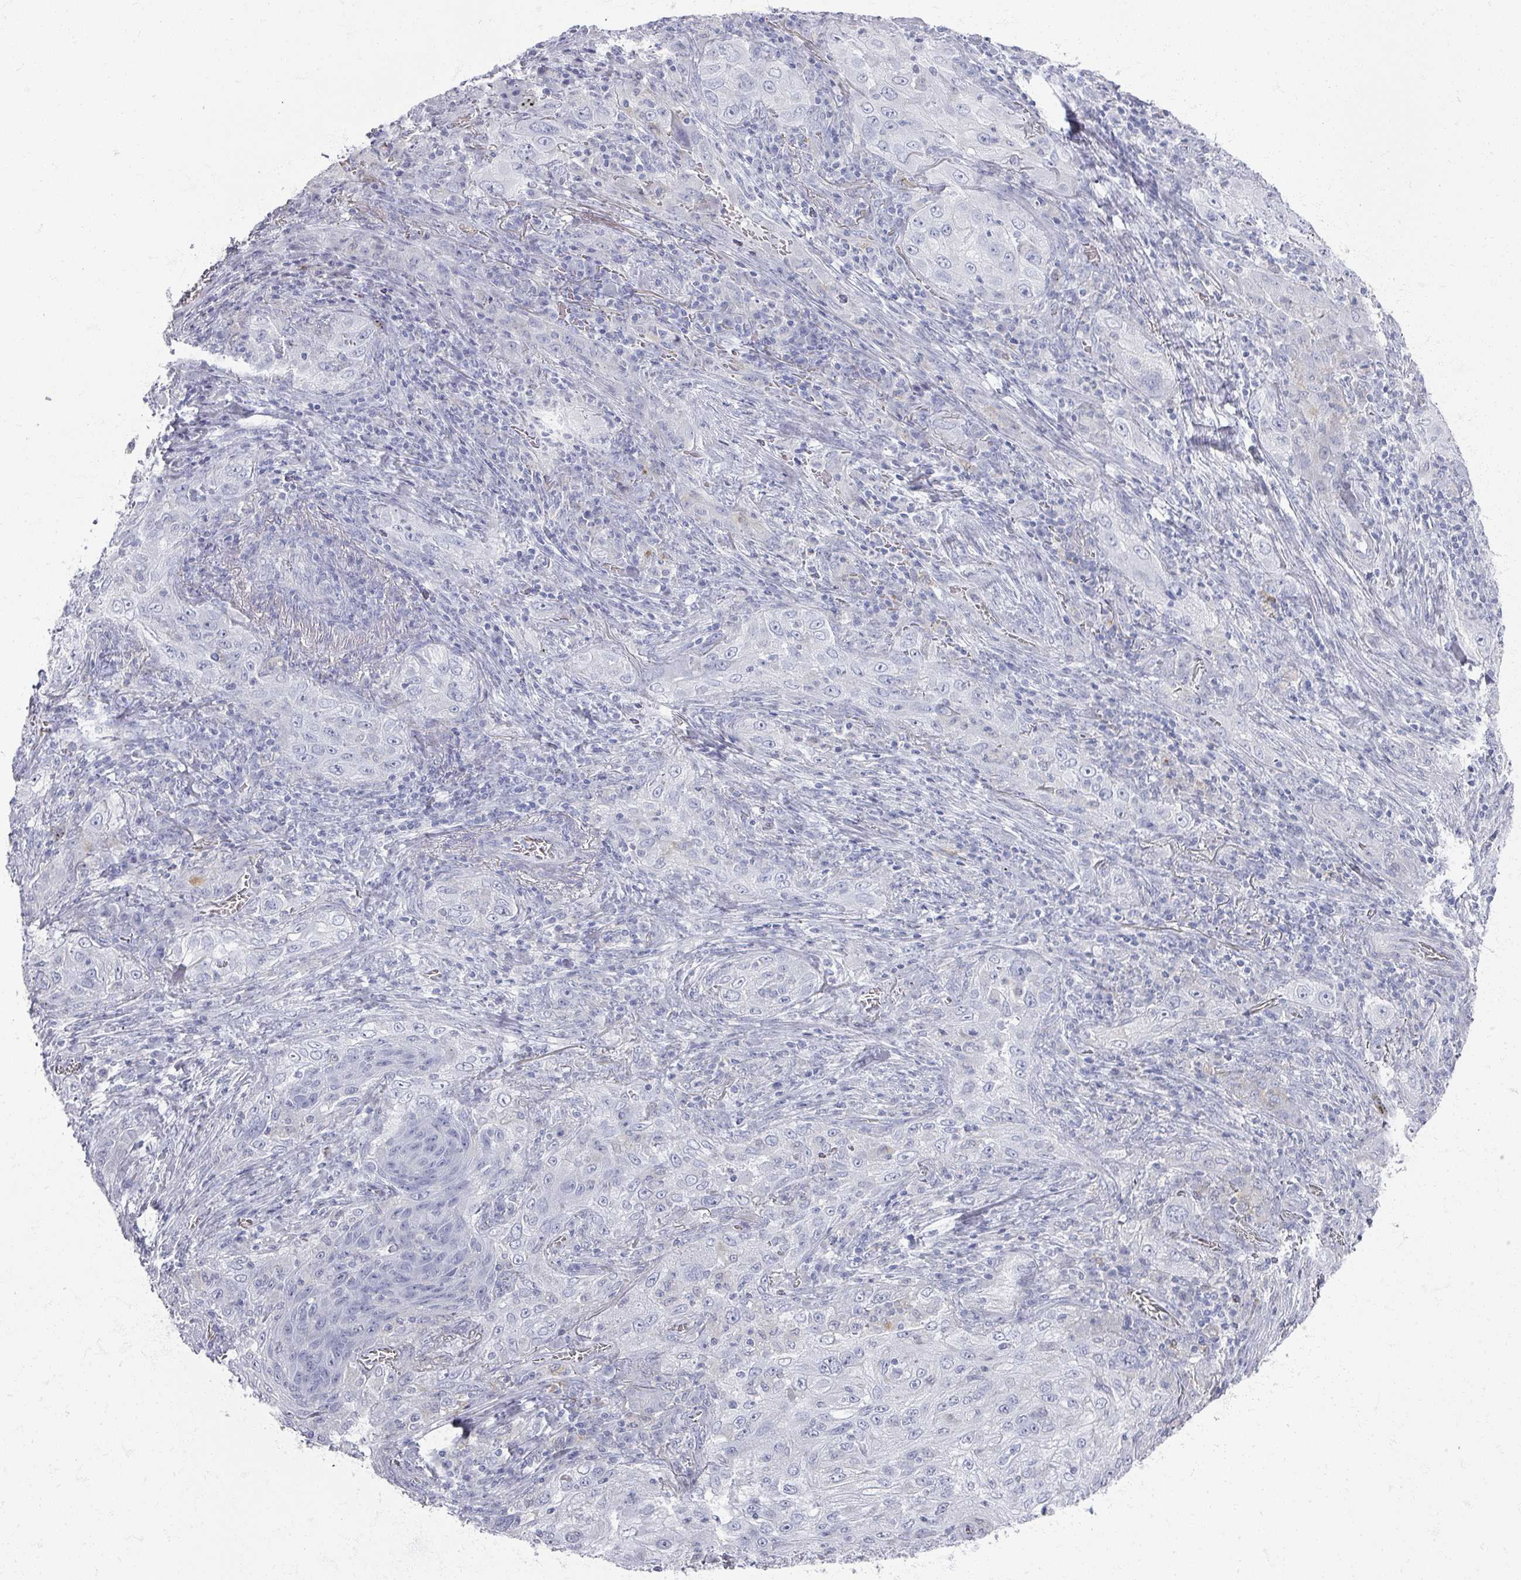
{"staining": {"intensity": "negative", "quantity": "none", "location": "none"}, "tissue": "lung cancer", "cell_type": "Tumor cells", "image_type": "cancer", "snomed": [{"axis": "morphology", "description": "Squamous cell carcinoma, NOS"}, {"axis": "topography", "description": "Lung"}], "caption": "Tumor cells show no significant protein staining in squamous cell carcinoma (lung).", "gene": "OMG", "patient": {"sex": "female", "age": 69}}